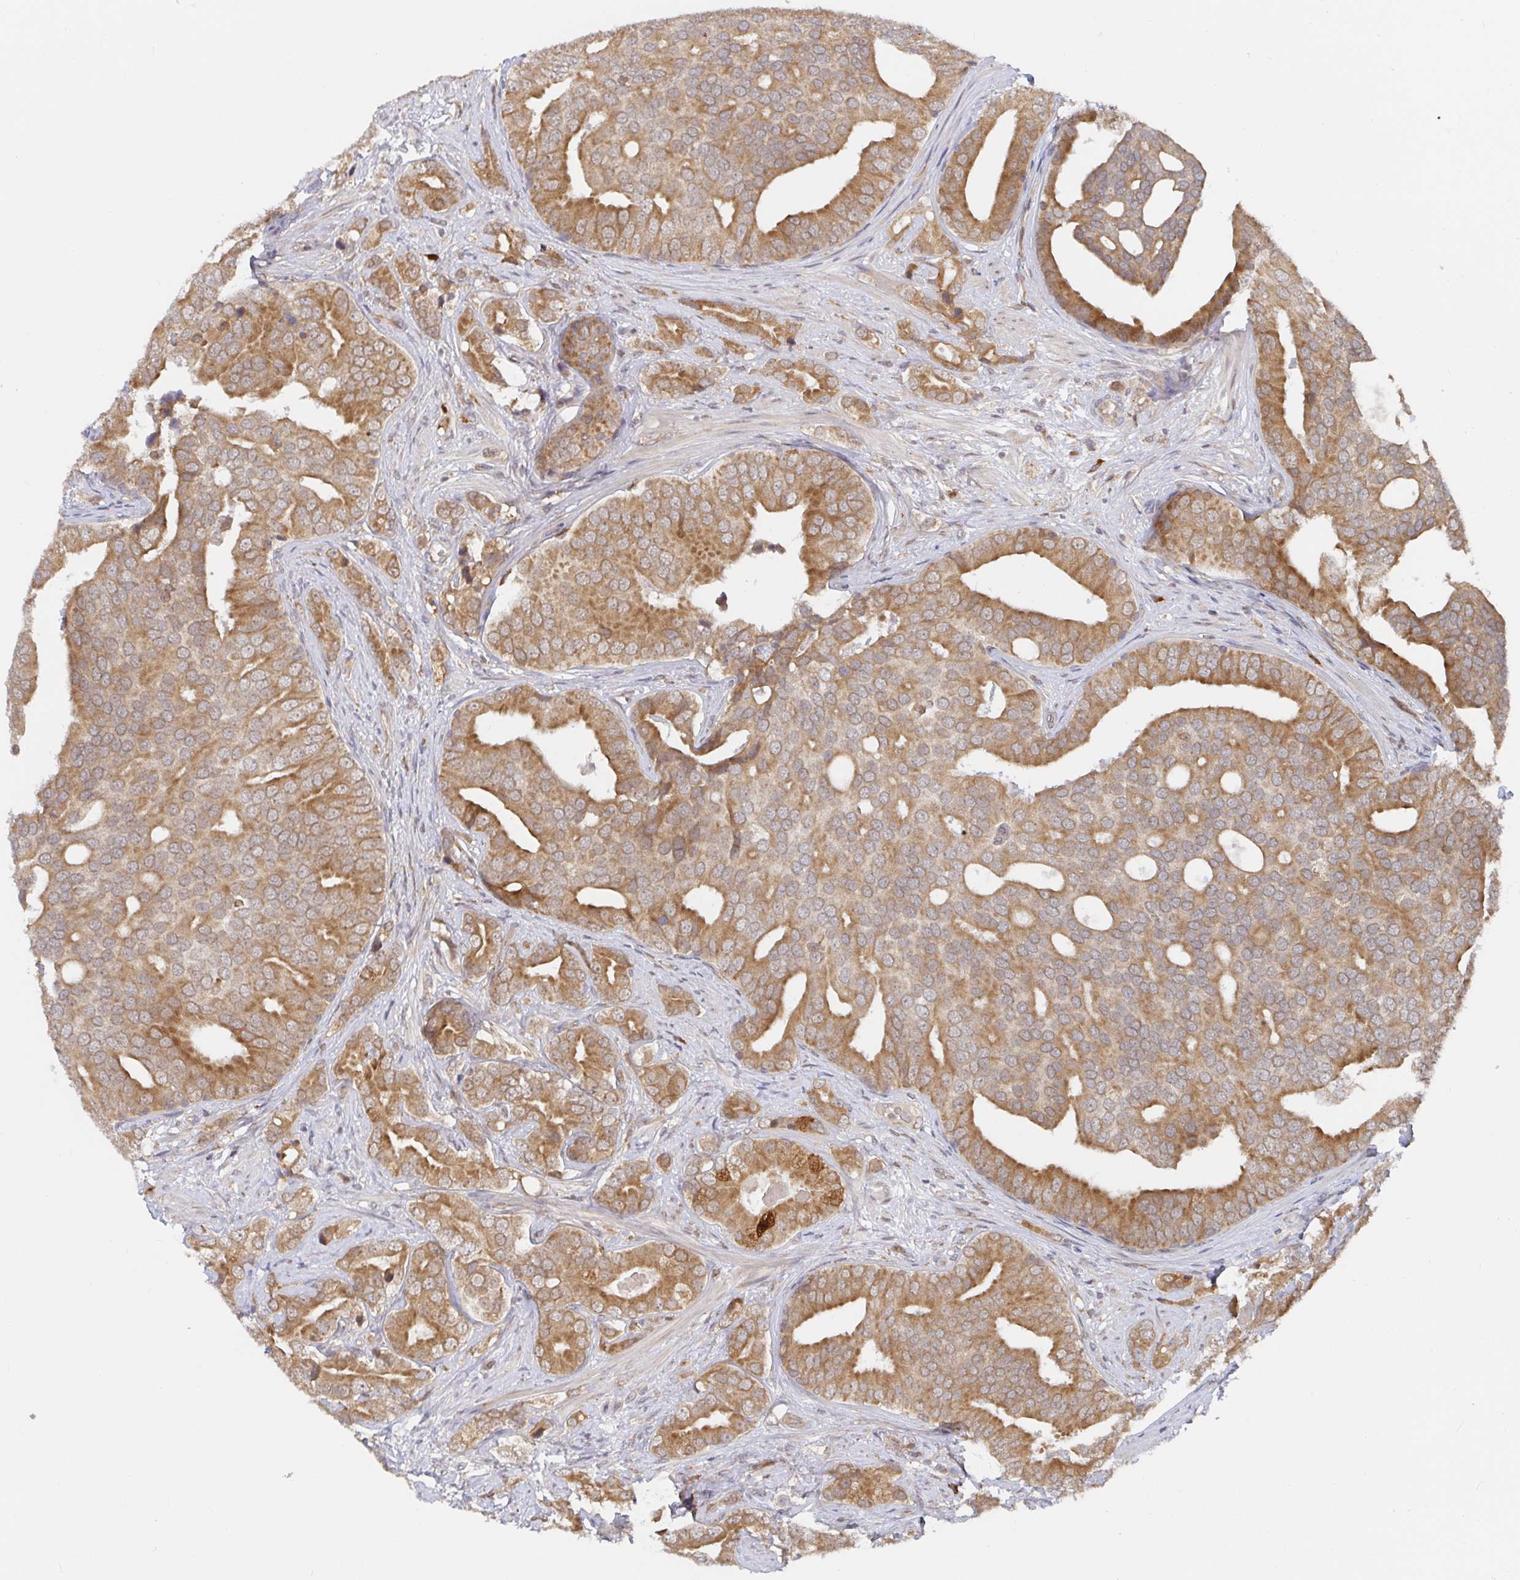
{"staining": {"intensity": "moderate", "quantity": ">75%", "location": "cytoplasmic/membranous"}, "tissue": "prostate cancer", "cell_type": "Tumor cells", "image_type": "cancer", "snomed": [{"axis": "morphology", "description": "Adenocarcinoma, High grade"}, {"axis": "topography", "description": "Prostate"}], "caption": "Prostate cancer (adenocarcinoma (high-grade)) stained for a protein shows moderate cytoplasmic/membranous positivity in tumor cells. (Brightfield microscopy of DAB IHC at high magnification).", "gene": "ALG1", "patient": {"sex": "male", "age": 62}}